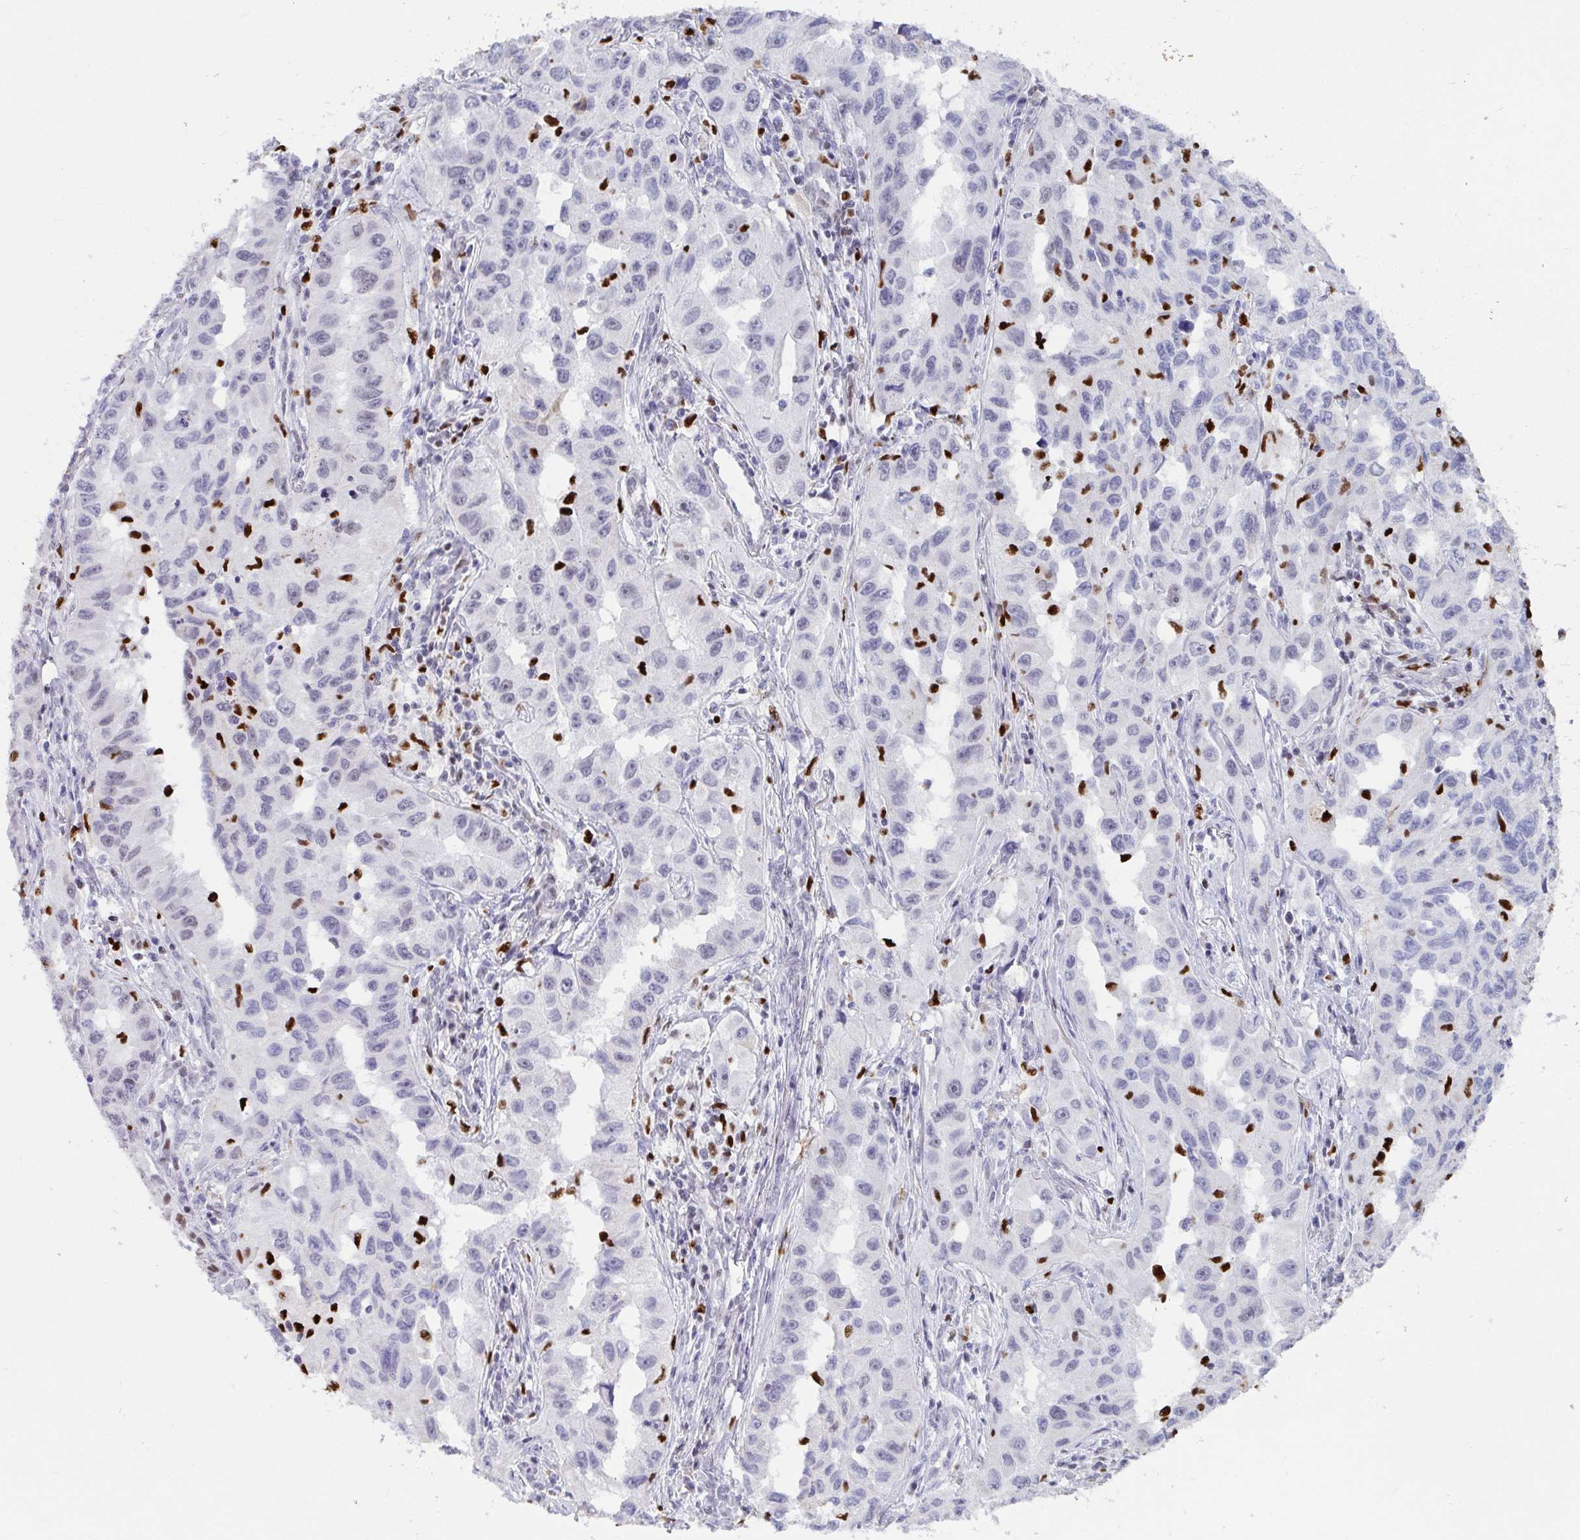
{"staining": {"intensity": "negative", "quantity": "none", "location": "none"}, "tissue": "lung cancer", "cell_type": "Tumor cells", "image_type": "cancer", "snomed": [{"axis": "morphology", "description": "Adenocarcinoma, NOS"}, {"axis": "topography", "description": "Lung"}], "caption": "An IHC micrograph of adenocarcinoma (lung) is shown. There is no staining in tumor cells of adenocarcinoma (lung). (Brightfield microscopy of DAB immunohistochemistry (IHC) at high magnification).", "gene": "ZNF586", "patient": {"sex": "female", "age": 73}}